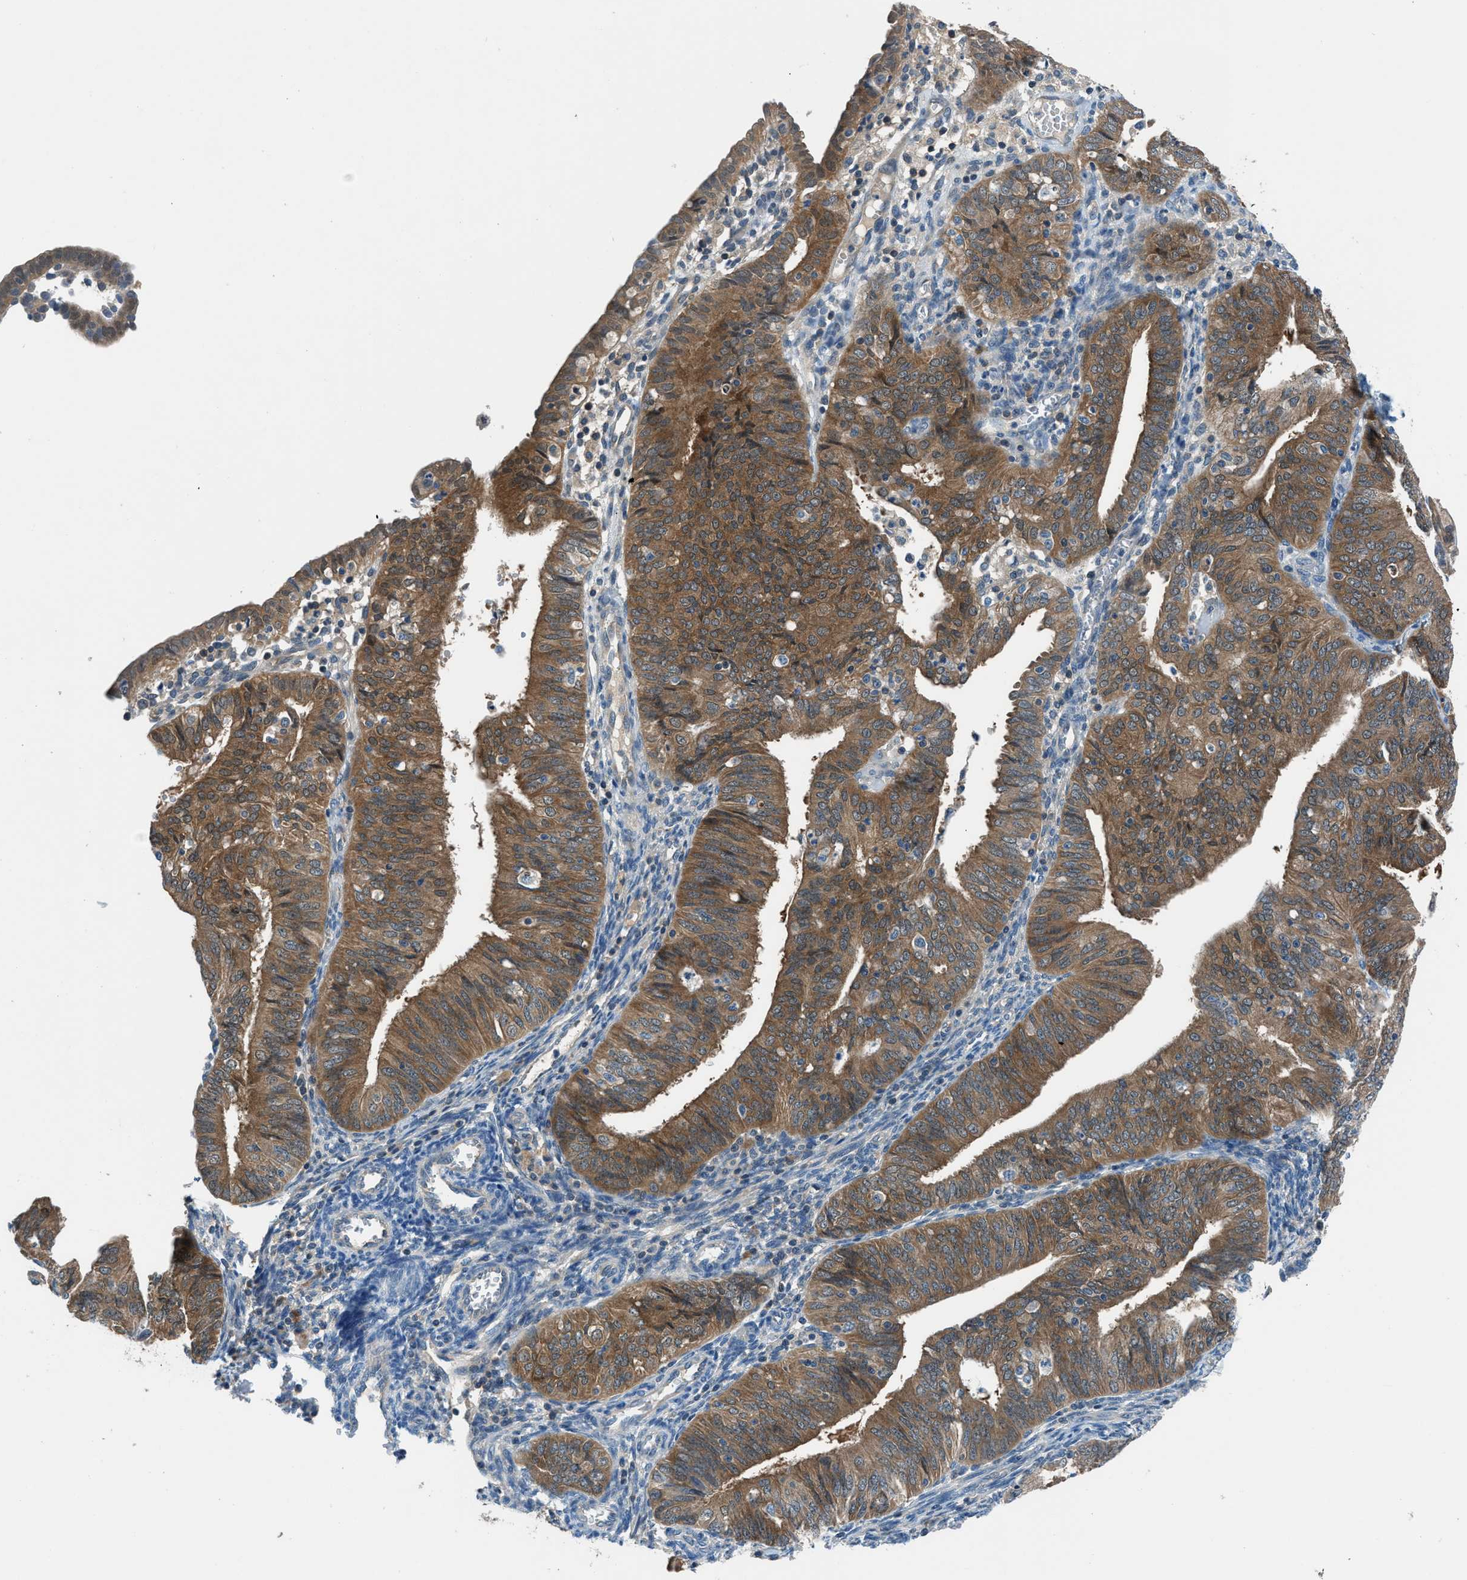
{"staining": {"intensity": "moderate", "quantity": ">75%", "location": "cytoplasmic/membranous"}, "tissue": "endometrial cancer", "cell_type": "Tumor cells", "image_type": "cancer", "snomed": [{"axis": "morphology", "description": "Adenocarcinoma, NOS"}, {"axis": "topography", "description": "Endometrium"}], "caption": "High-power microscopy captured an immunohistochemistry histopathology image of endometrial cancer, revealing moderate cytoplasmic/membranous positivity in approximately >75% of tumor cells.", "gene": "ACP1", "patient": {"sex": "female", "age": 58}}